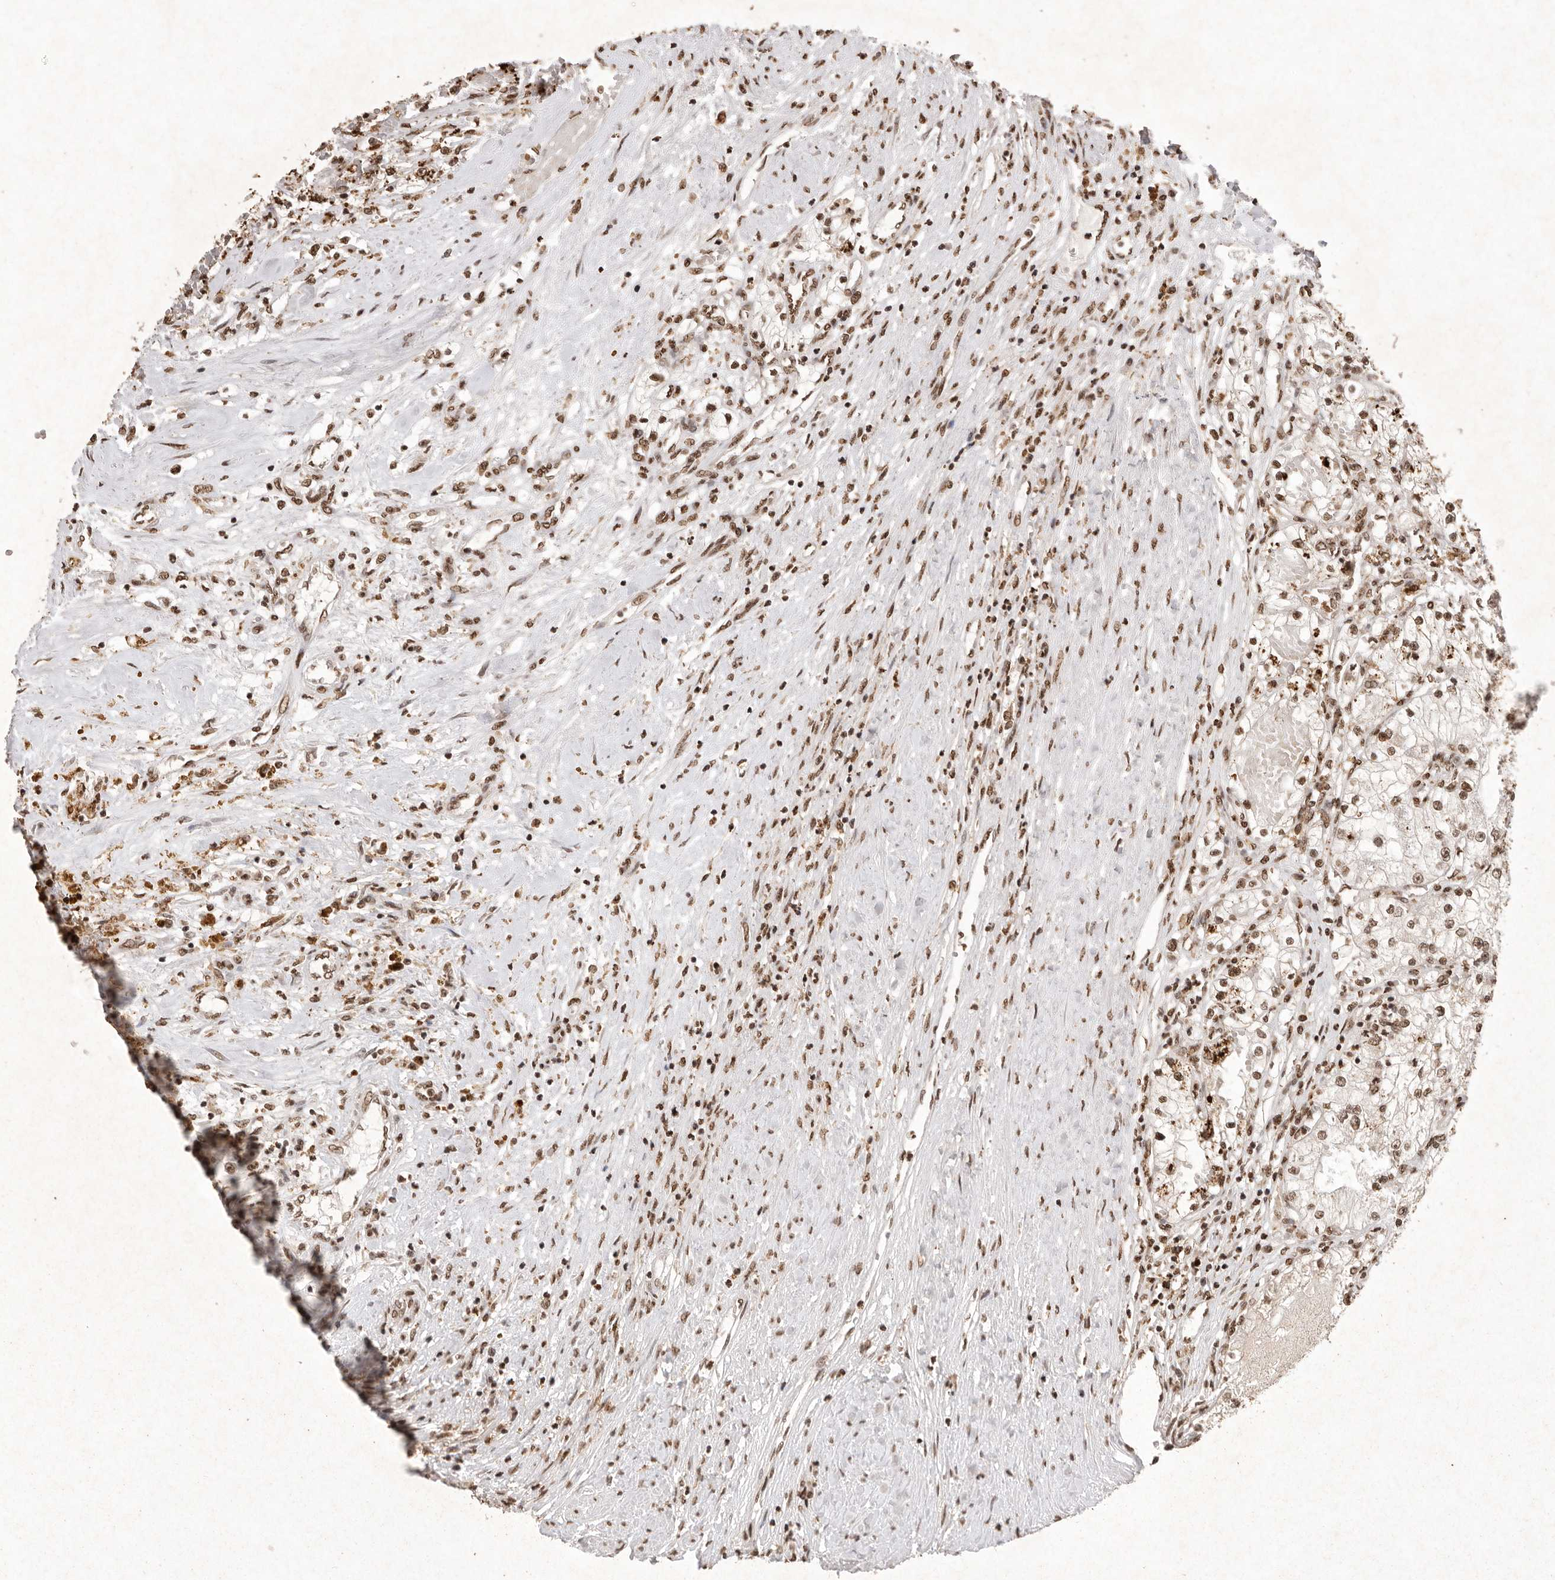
{"staining": {"intensity": "moderate", "quantity": ">75%", "location": "nuclear"}, "tissue": "renal cancer", "cell_type": "Tumor cells", "image_type": "cancer", "snomed": [{"axis": "morphology", "description": "Normal tissue, NOS"}, {"axis": "morphology", "description": "Adenocarcinoma, NOS"}, {"axis": "topography", "description": "Kidney"}], "caption": "DAB (3,3'-diaminobenzidine) immunohistochemical staining of renal cancer shows moderate nuclear protein positivity in about >75% of tumor cells.", "gene": "NKX3-2", "patient": {"sex": "male", "age": 68}}